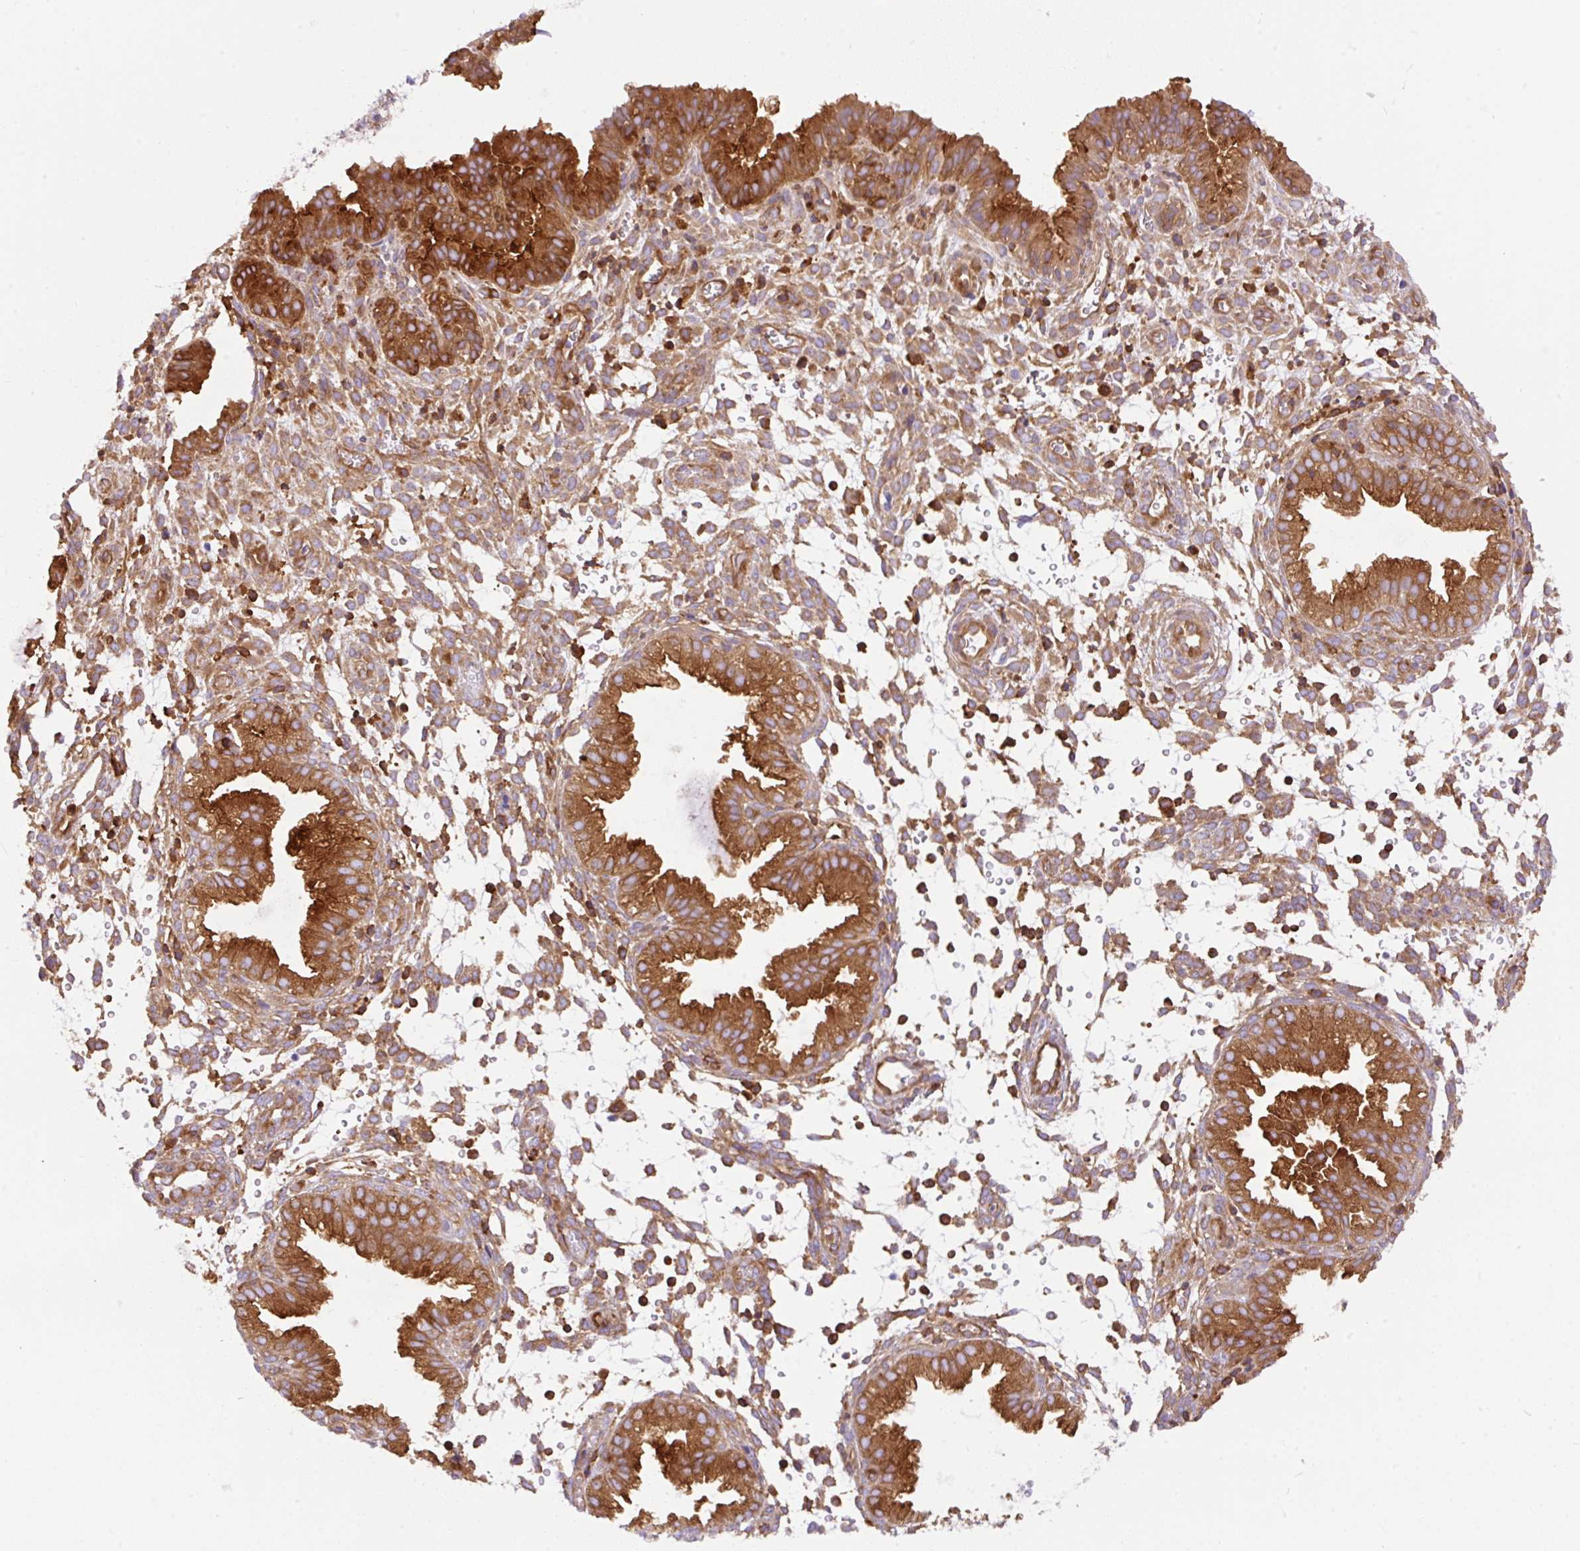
{"staining": {"intensity": "strong", "quantity": "<25%", "location": "cytoplasmic/membranous"}, "tissue": "endometrium", "cell_type": "Cells in endometrial stroma", "image_type": "normal", "snomed": [{"axis": "morphology", "description": "Normal tissue, NOS"}, {"axis": "topography", "description": "Endometrium"}], "caption": "The histopathology image shows staining of benign endometrium, revealing strong cytoplasmic/membranous protein positivity (brown color) within cells in endometrial stroma.", "gene": "DNM2", "patient": {"sex": "female", "age": 33}}